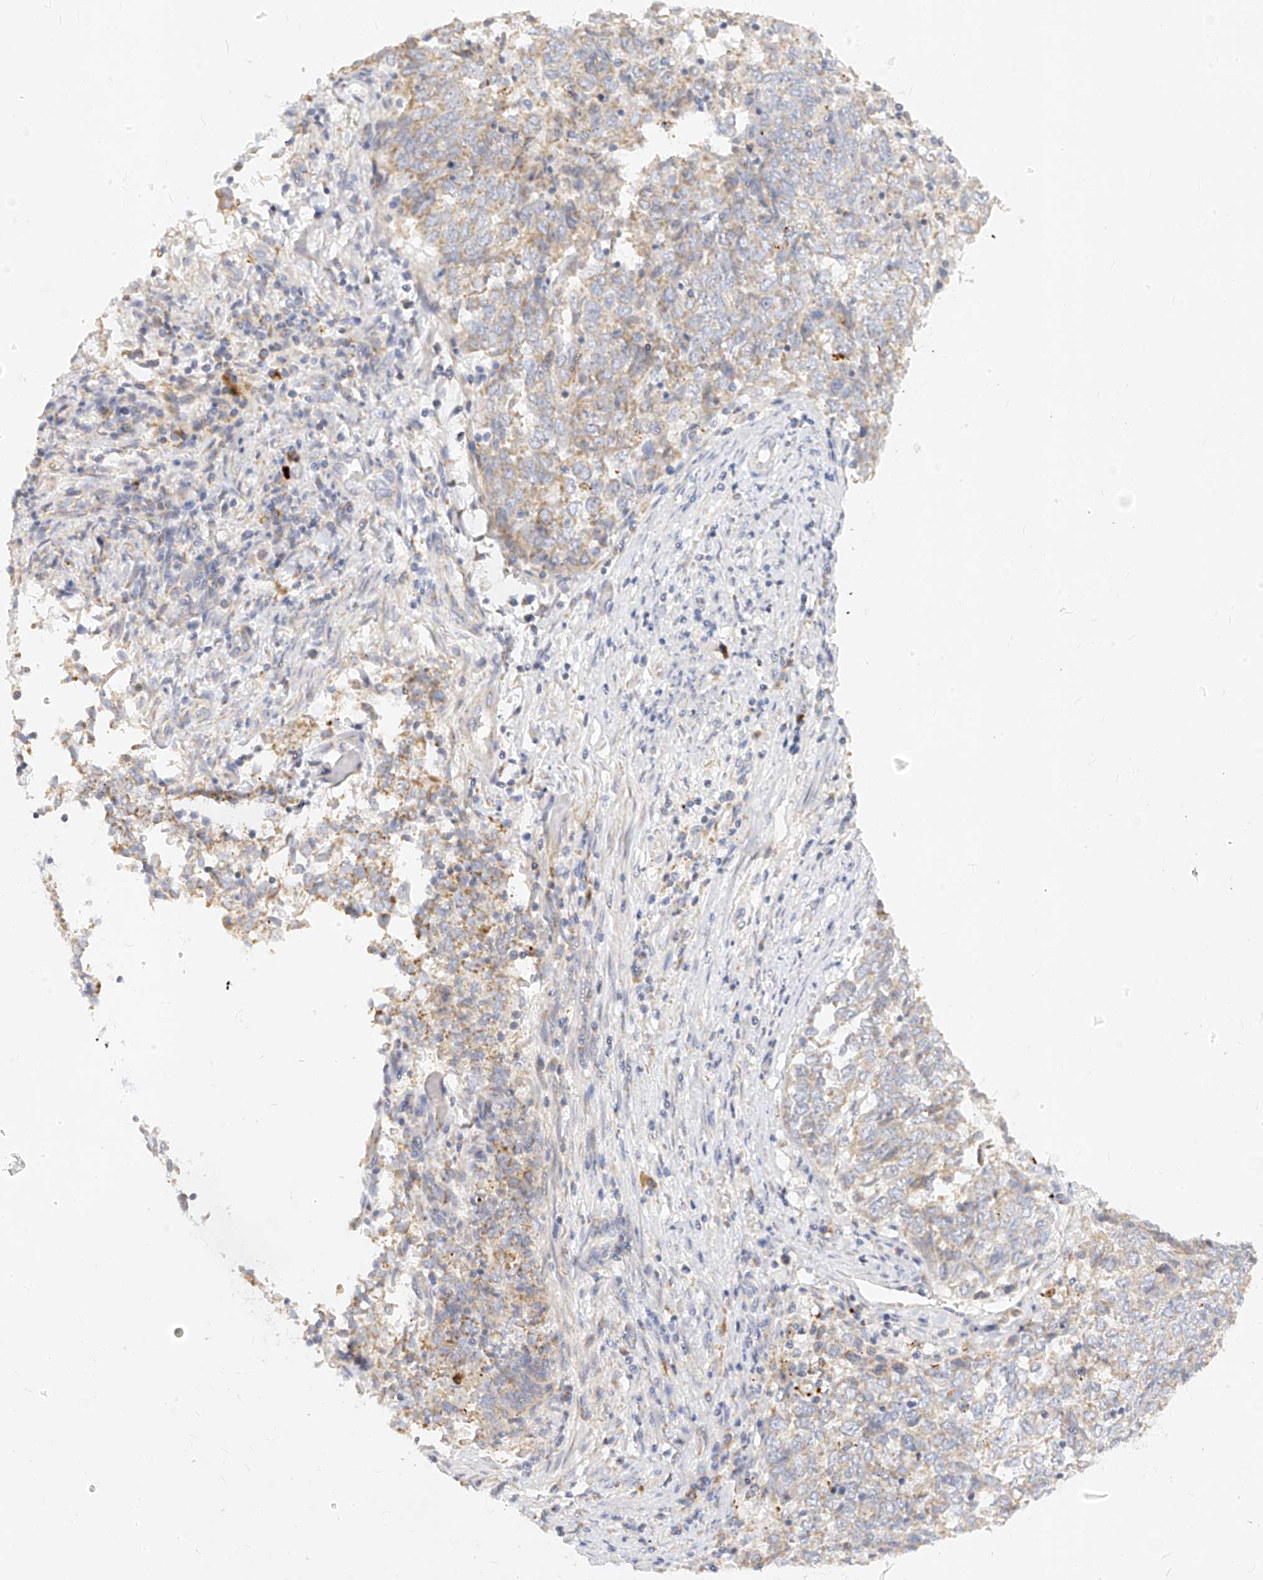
{"staining": {"intensity": "weak", "quantity": "<25%", "location": "cytoplasmic/membranous"}, "tissue": "endometrial cancer", "cell_type": "Tumor cells", "image_type": "cancer", "snomed": [{"axis": "morphology", "description": "Adenocarcinoma, NOS"}, {"axis": "topography", "description": "Endometrium"}], "caption": "This is an immunohistochemistry image of adenocarcinoma (endometrial). There is no expression in tumor cells.", "gene": "ZNF404", "patient": {"sex": "female", "age": 80}}